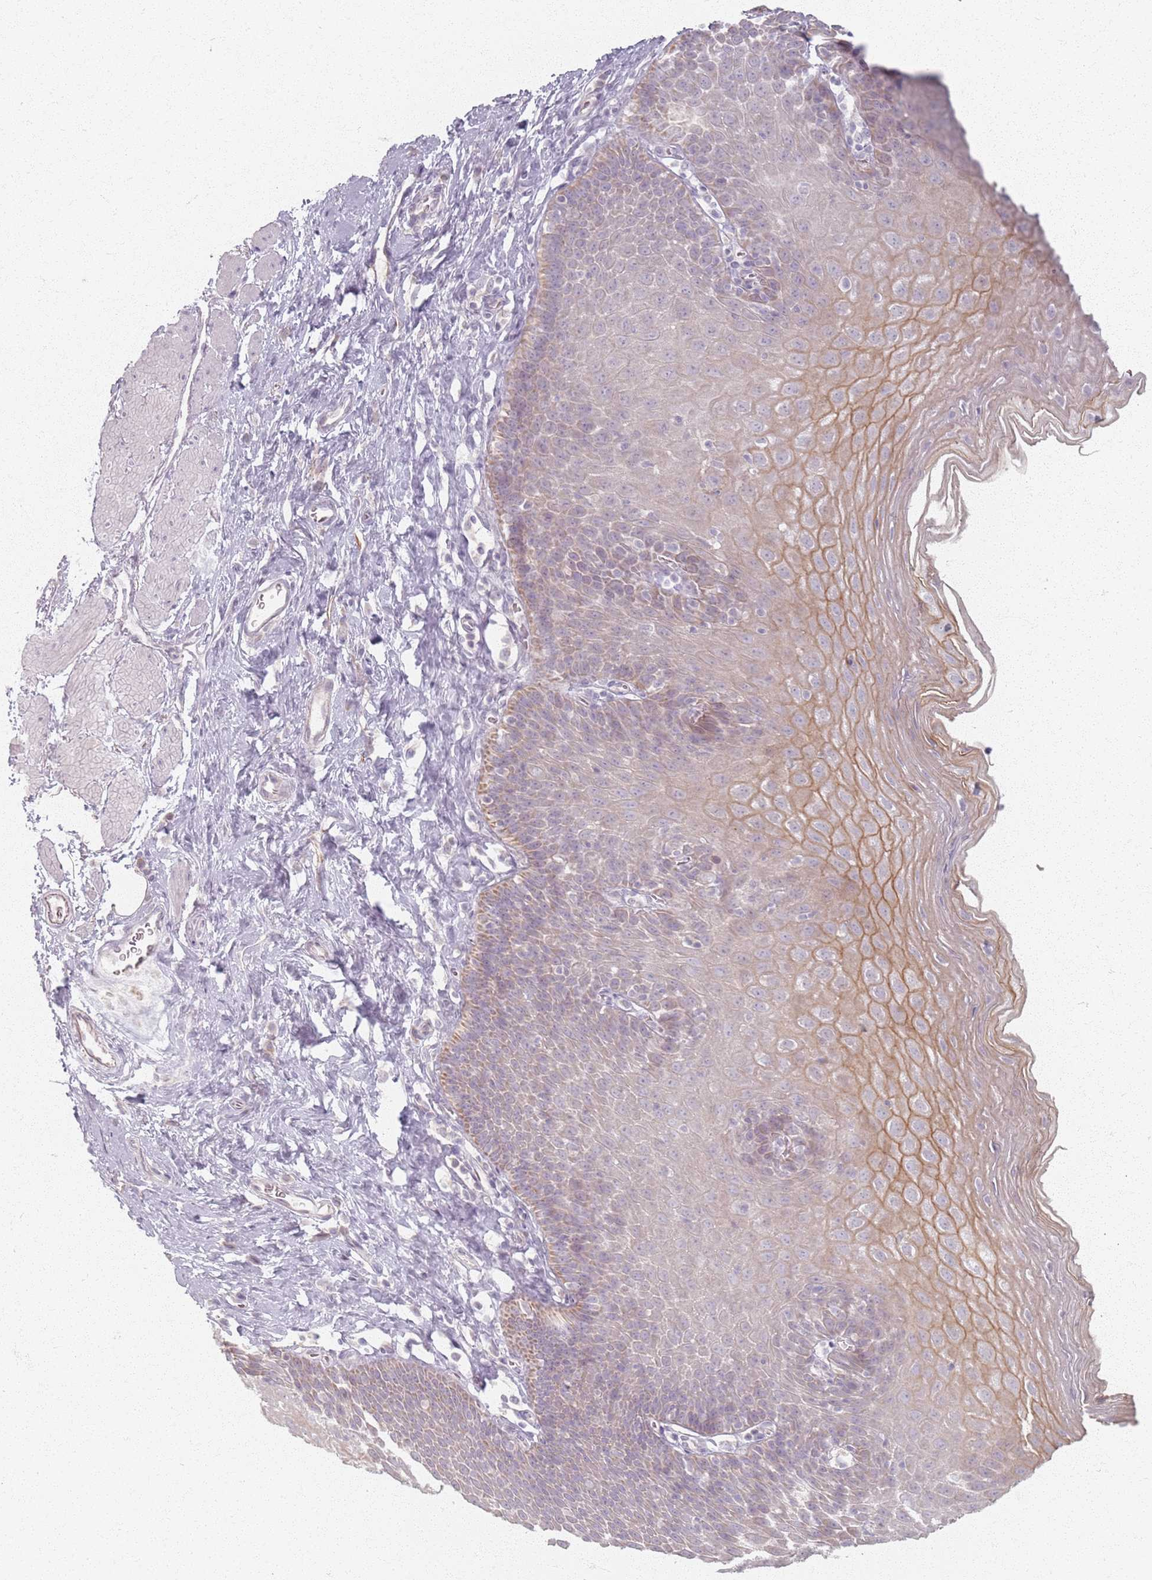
{"staining": {"intensity": "moderate", "quantity": "25%-75%", "location": "cytoplasmic/membranous"}, "tissue": "esophagus", "cell_type": "Squamous epithelial cells", "image_type": "normal", "snomed": [{"axis": "morphology", "description": "Normal tissue, NOS"}, {"axis": "topography", "description": "Esophagus"}], "caption": "Protein staining exhibits moderate cytoplasmic/membranous positivity in approximately 25%-75% of squamous epithelial cells in benign esophagus. The staining was performed using DAB to visualize the protein expression in brown, while the nuclei were stained in blue with hematoxylin (Magnification: 20x).", "gene": "PKD2L2", "patient": {"sex": "female", "age": 61}}